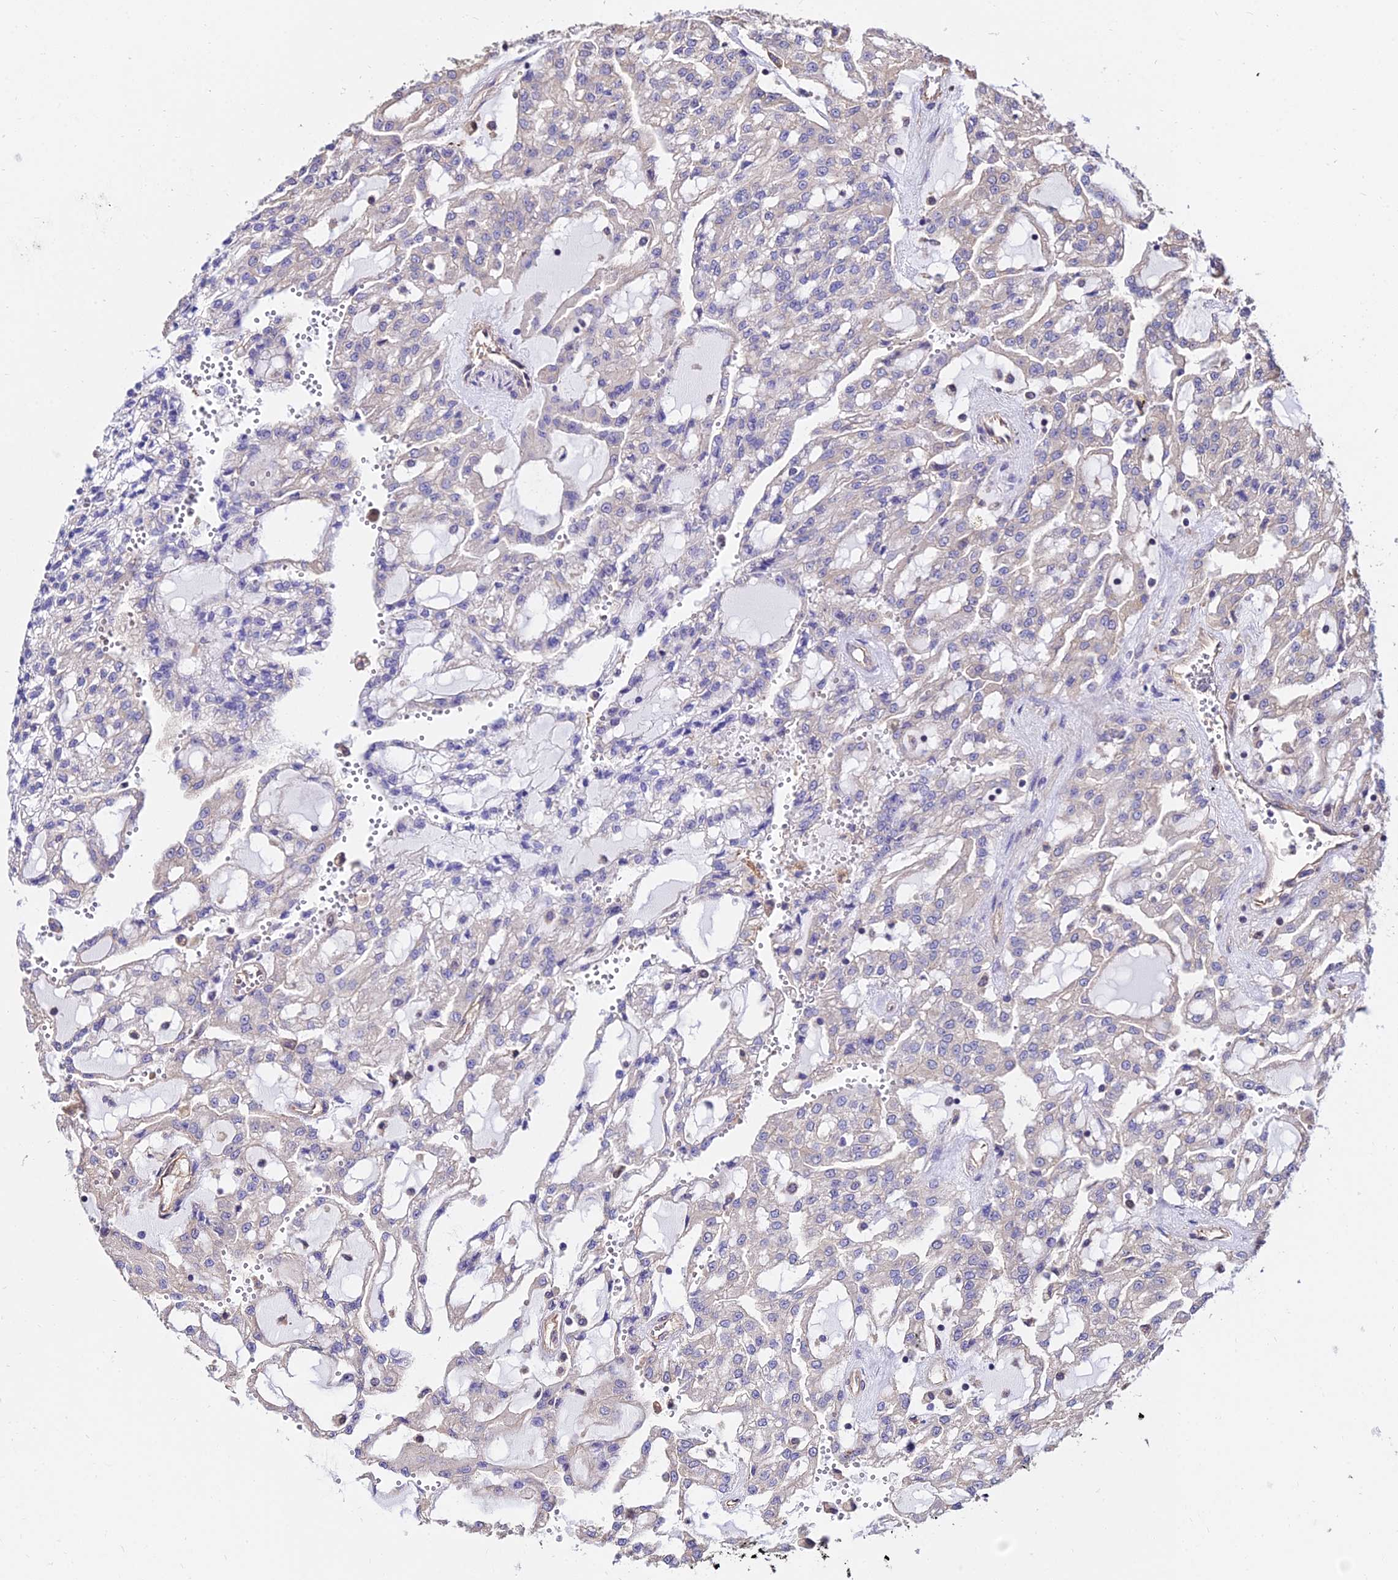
{"staining": {"intensity": "negative", "quantity": "none", "location": "none"}, "tissue": "renal cancer", "cell_type": "Tumor cells", "image_type": "cancer", "snomed": [{"axis": "morphology", "description": "Adenocarcinoma, NOS"}, {"axis": "topography", "description": "Kidney"}], "caption": "Renal cancer (adenocarcinoma) was stained to show a protein in brown. There is no significant positivity in tumor cells.", "gene": "CALM2", "patient": {"sex": "male", "age": 63}}